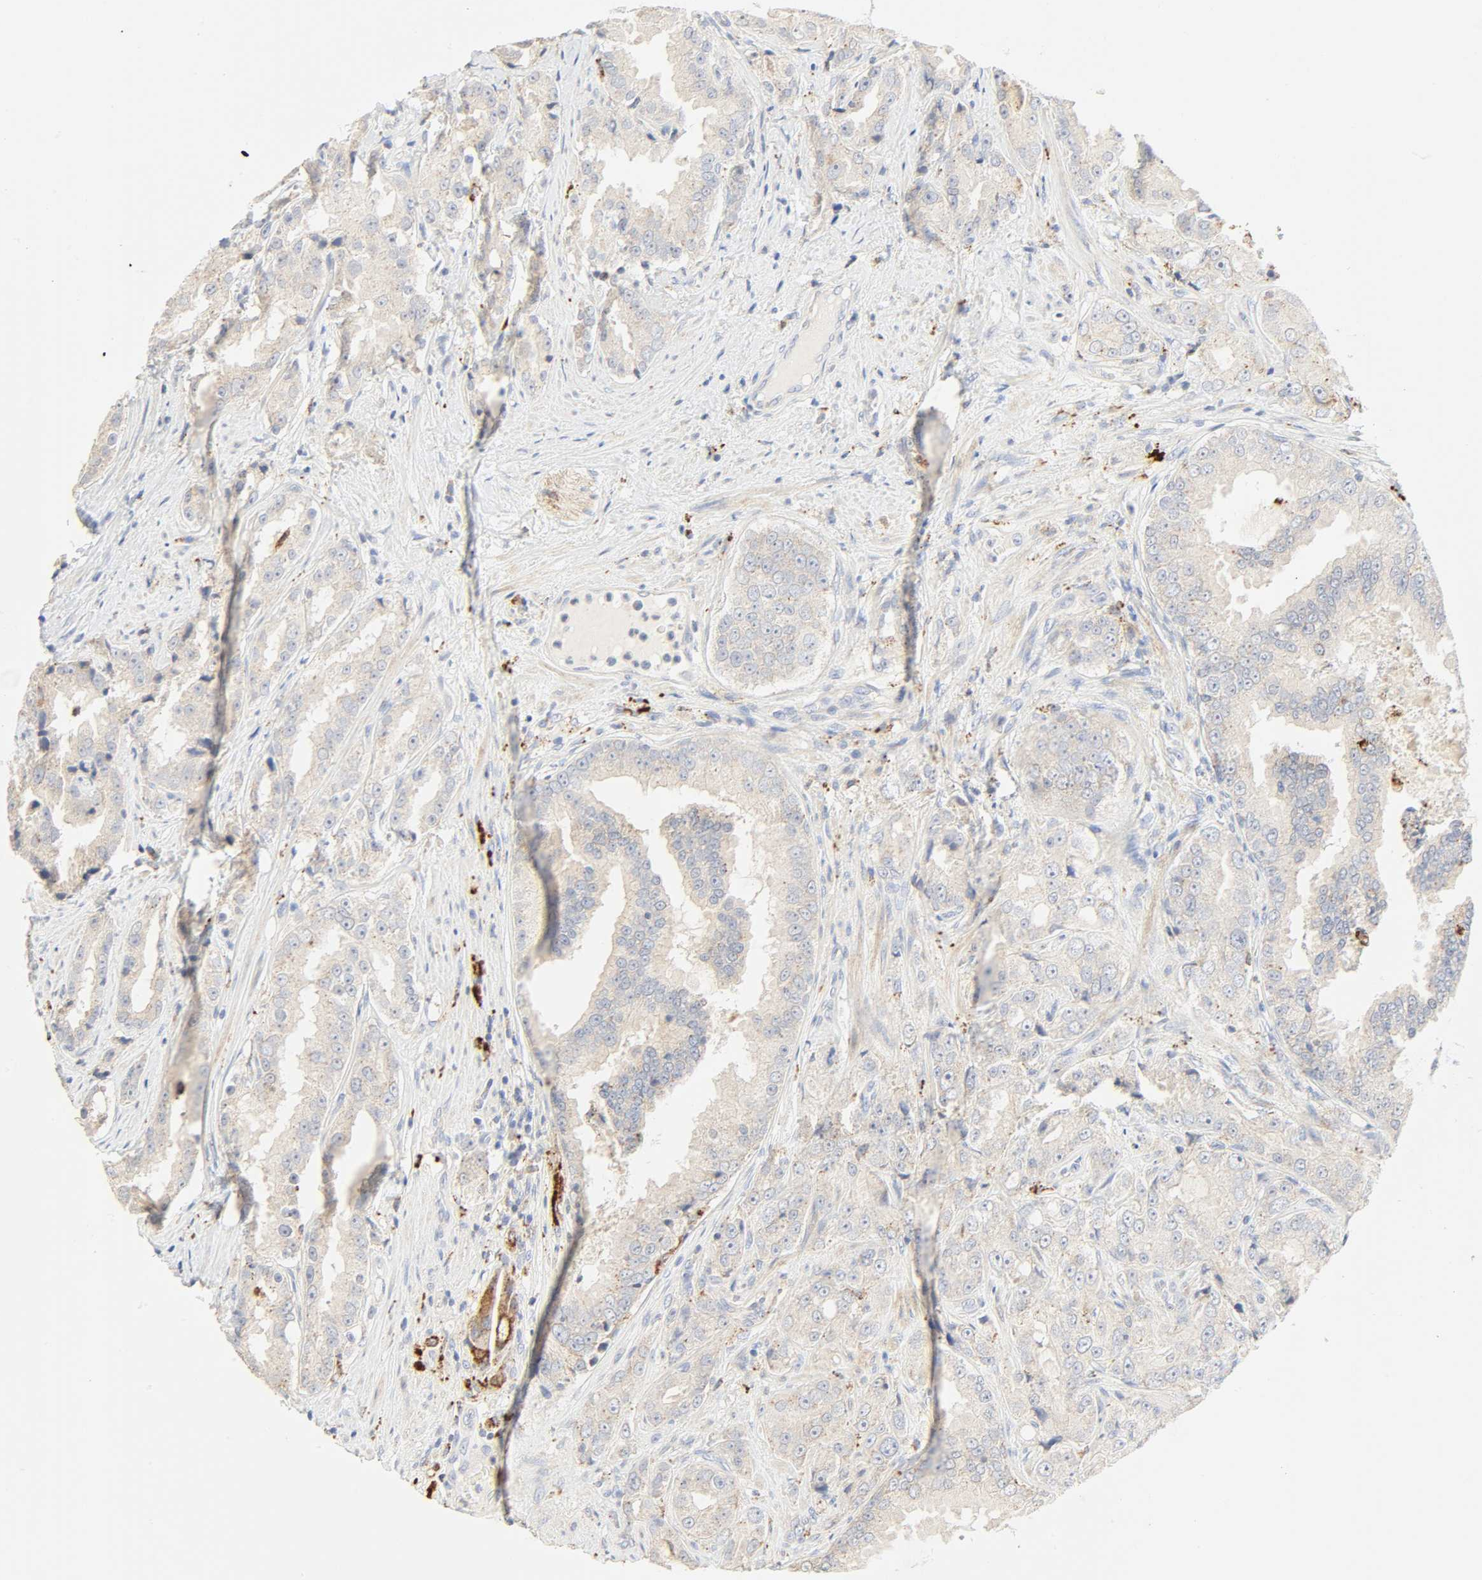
{"staining": {"intensity": "negative", "quantity": "none", "location": "none"}, "tissue": "prostate cancer", "cell_type": "Tumor cells", "image_type": "cancer", "snomed": [{"axis": "morphology", "description": "Adenocarcinoma, High grade"}, {"axis": "topography", "description": "Prostate"}], "caption": "Tumor cells show no significant protein expression in prostate cancer.", "gene": "CAMK2A", "patient": {"sex": "male", "age": 73}}